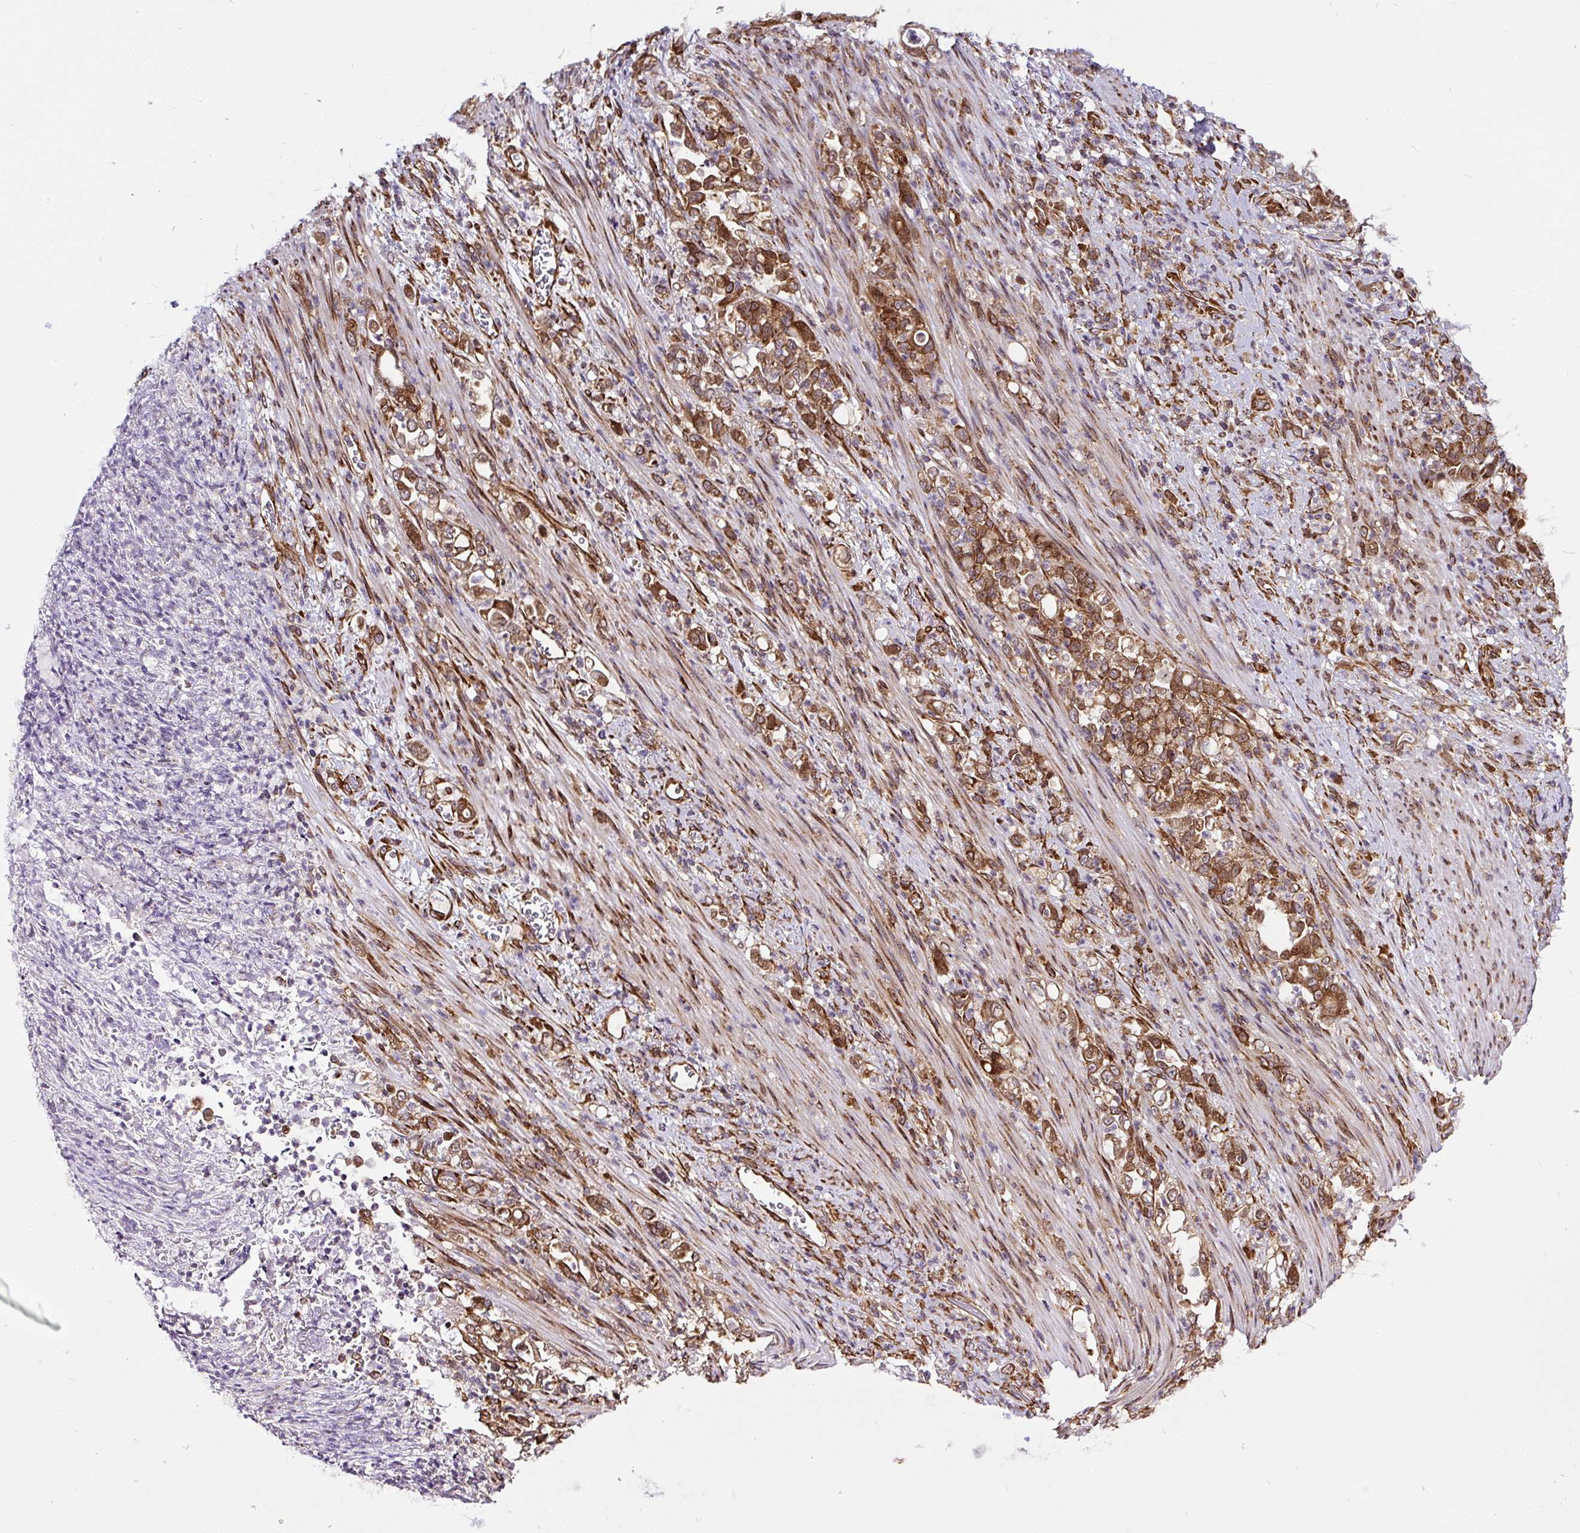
{"staining": {"intensity": "moderate", "quantity": ">75%", "location": "cytoplasmic/membranous,nuclear"}, "tissue": "stomach cancer", "cell_type": "Tumor cells", "image_type": "cancer", "snomed": [{"axis": "morphology", "description": "Normal tissue, NOS"}, {"axis": "morphology", "description": "Adenocarcinoma, NOS"}, {"axis": "topography", "description": "Stomach"}], "caption": "Adenocarcinoma (stomach) was stained to show a protein in brown. There is medium levels of moderate cytoplasmic/membranous and nuclear staining in approximately >75% of tumor cells.", "gene": "KDM4E", "patient": {"sex": "female", "age": 79}}